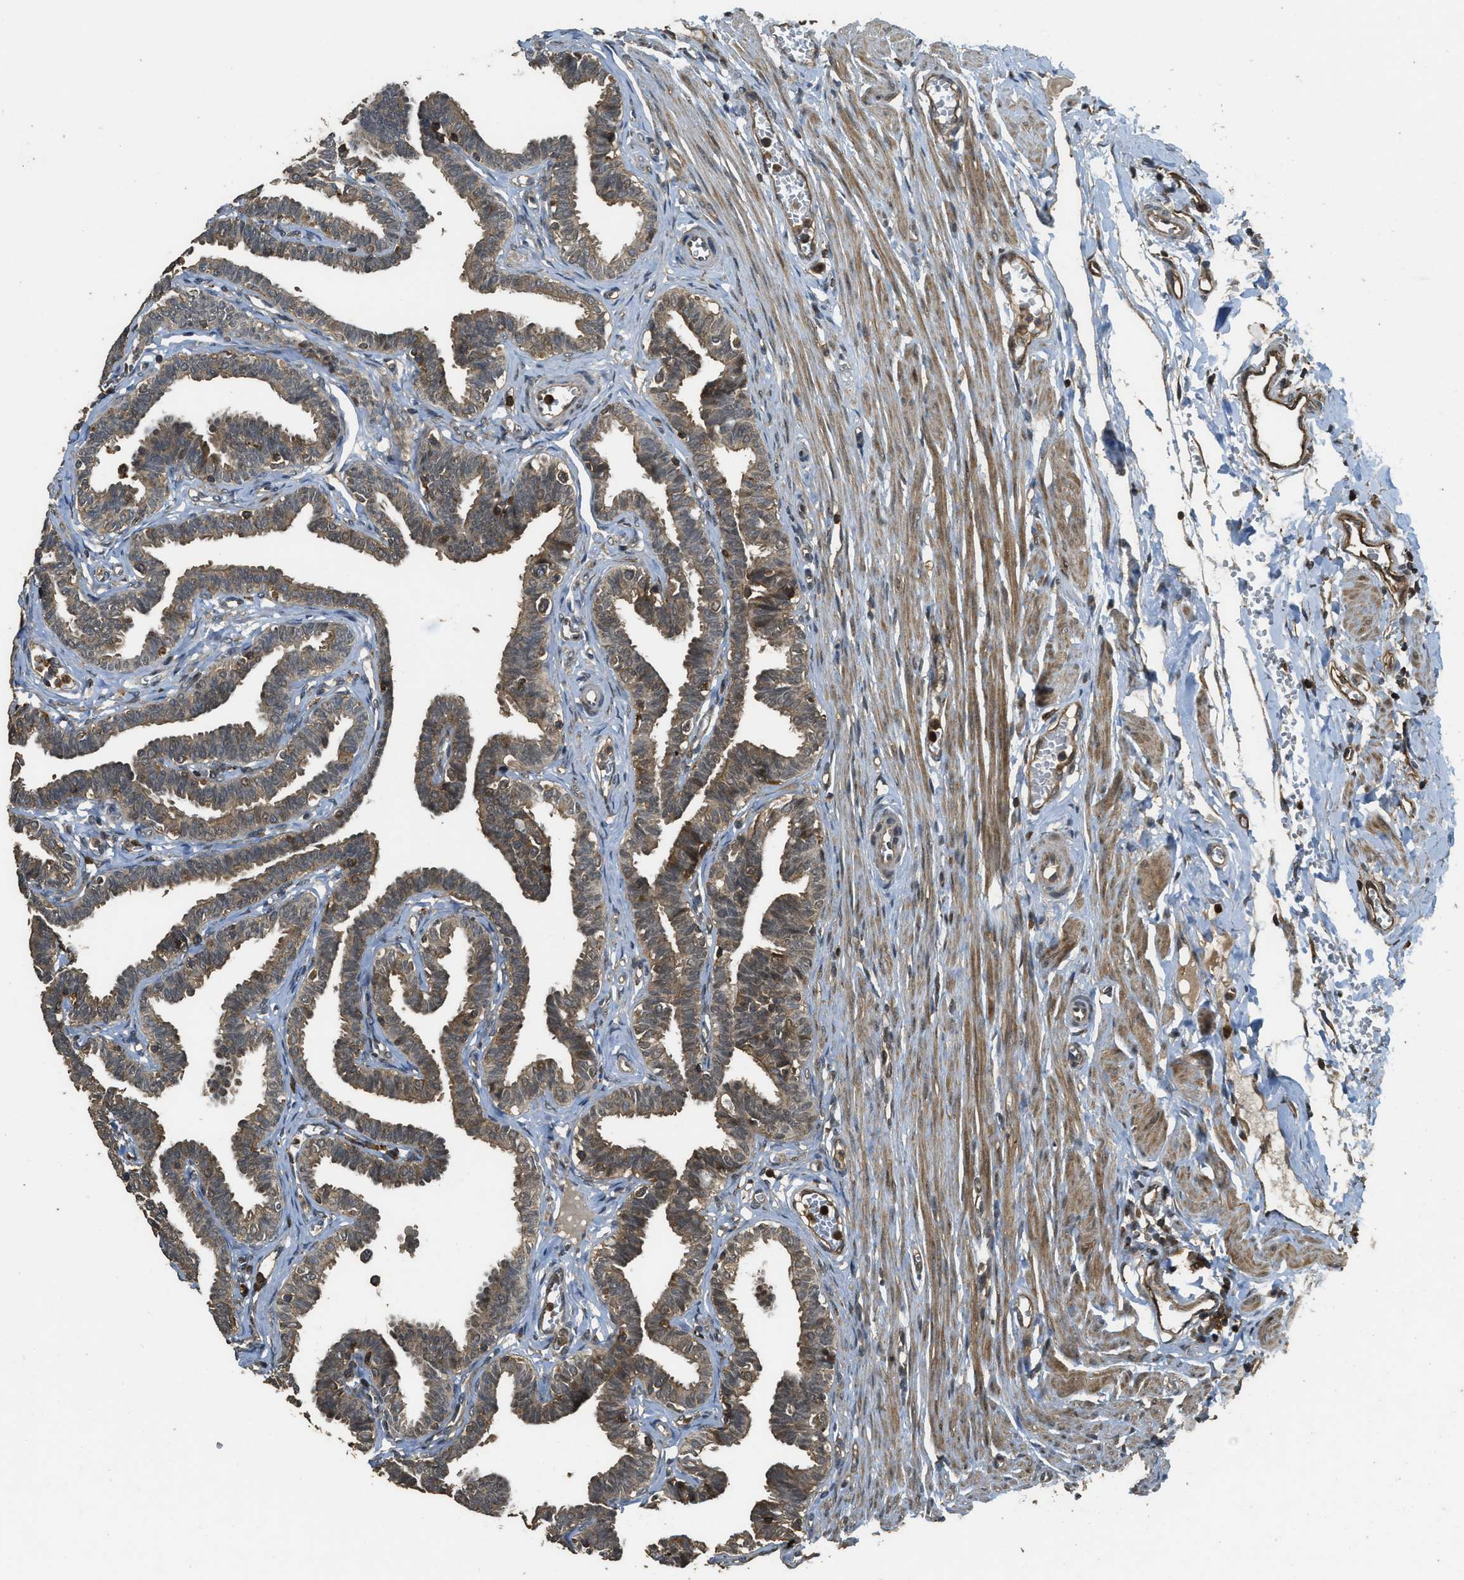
{"staining": {"intensity": "weak", "quantity": ">75%", "location": "cytoplasmic/membranous"}, "tissue": "fallopian tube", "cell_type": "Glandular cells", "image_type": "normal", "snomed": [{"axis": "morphology", "description": "Normal tissue, NOS"}, {"axis": "topography", "description": "Fallopian tube"}, {"axis": "topography", "description": "Ovary"}], "caption": "Human fallopian tube stained with a protein marker reveals weak staining in glandular cells.", "gene": "PPP6R3", "patient": {"sex": "female", "age": 23}}